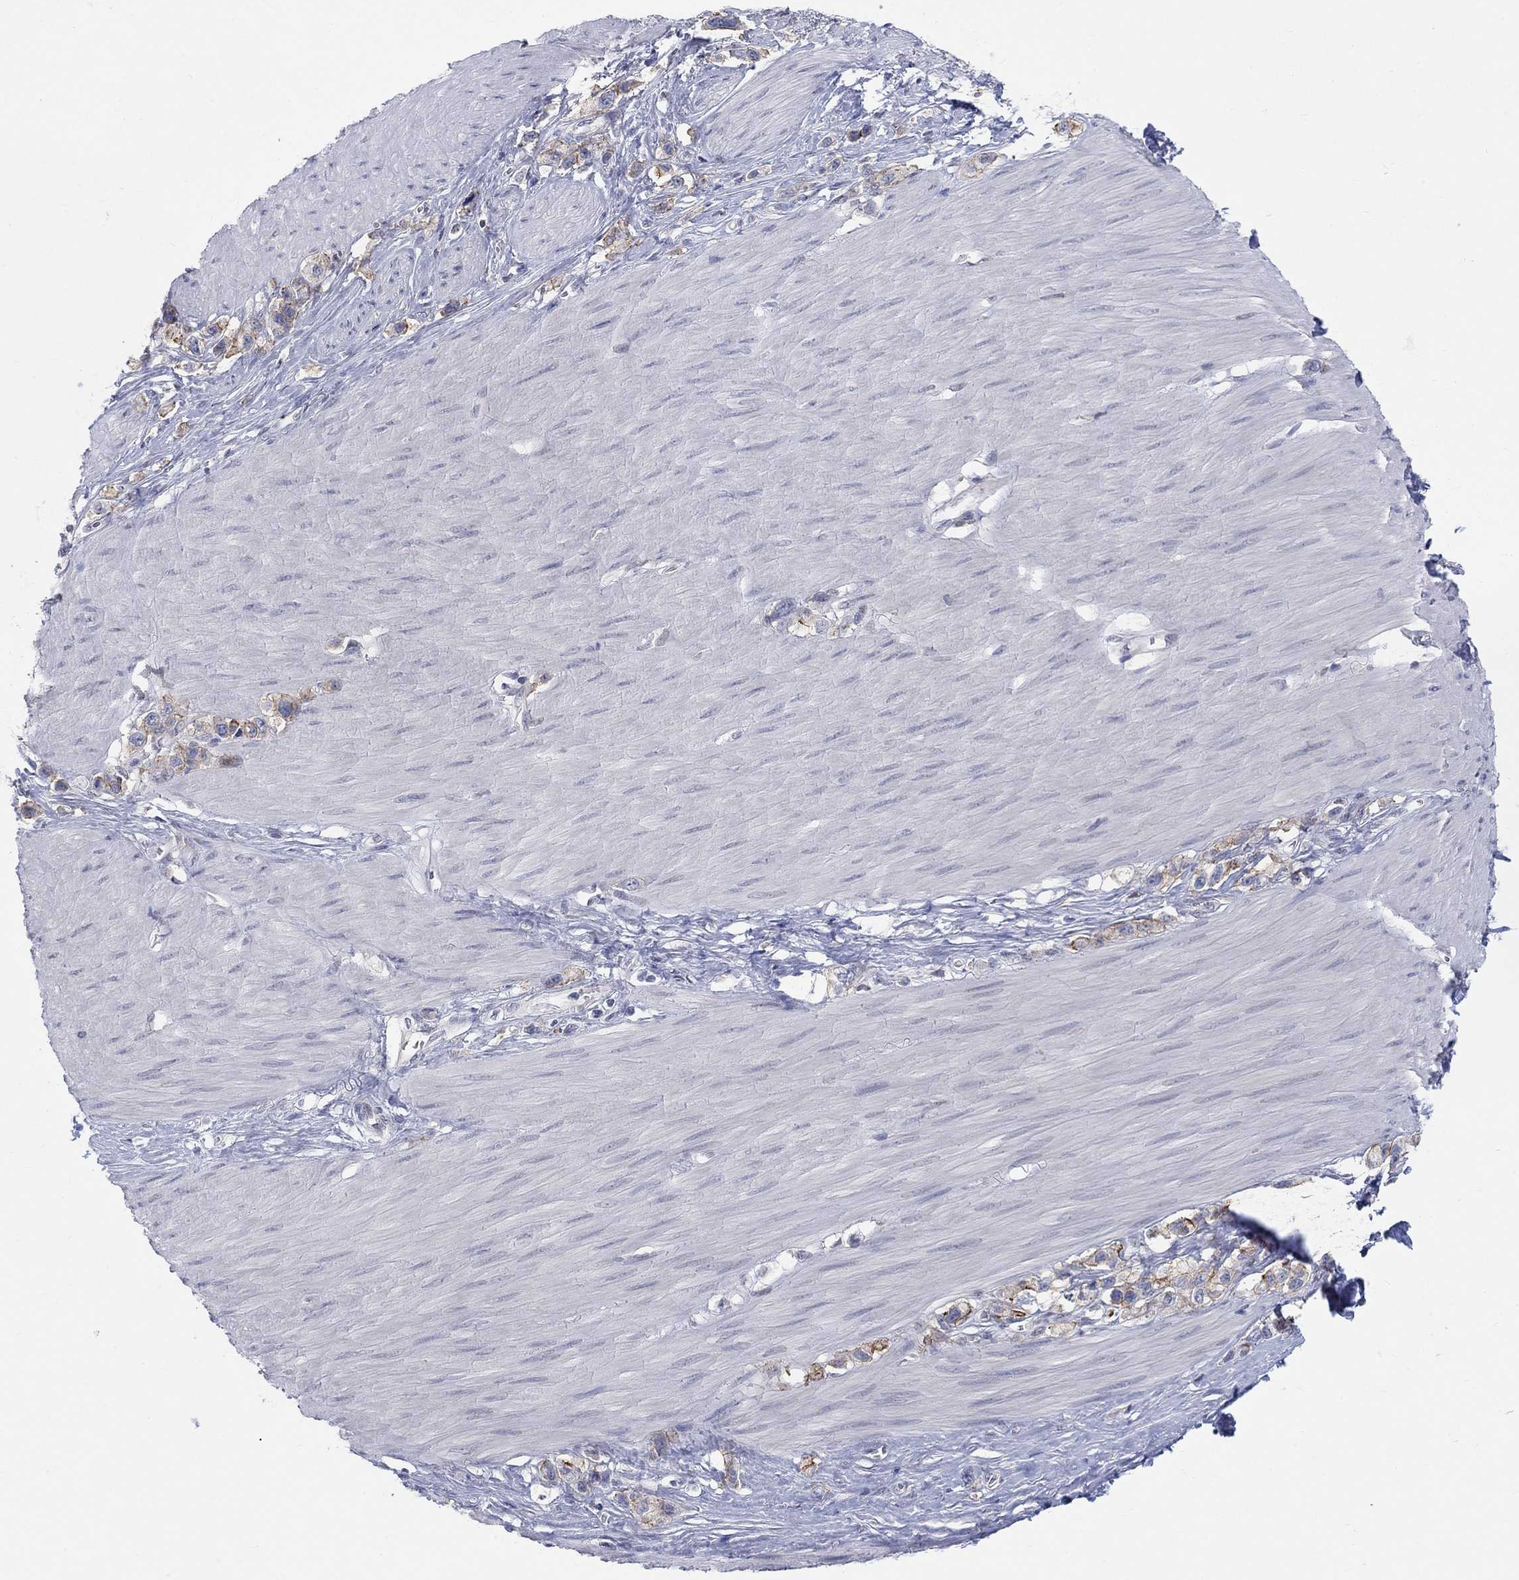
{"staining": {"intensity": "moderate", "quantity": "25%-75%", "location": "cytoplasmic/membranous"}, "tissue": "stomach cancer", "cell_type": "Tumor cells", "image_type": "cancer", "snomed": [{"axis": "morphology", "description": "Normal tissue, NOS"}, {"axis": "morphology", "description": "Adenocarcinoma, NOS"}, {"axis": "morphology", "description": "Adenocarcinoma, High grade"}, {"axis": "topography", "description": "Stomach, upper"}, {"axis": "topography", "description": "Stomach"}], "caption": "Immunohistochemical staining of high-grade adenocarcinoma (stomach) displays medium levels of moderate cytoplasmic/membranous protein expression in approximately 25%-75% of tumor cells. The staining was performed using DAB (3,3'-diaminobenzidine) to visualize the protein expression in brown, while the nuclei were stained in blue with hematoxylin (Magnification: 20x).", "gene": "EGFLAM", "patient": {"sex": "female", "age": 65}}